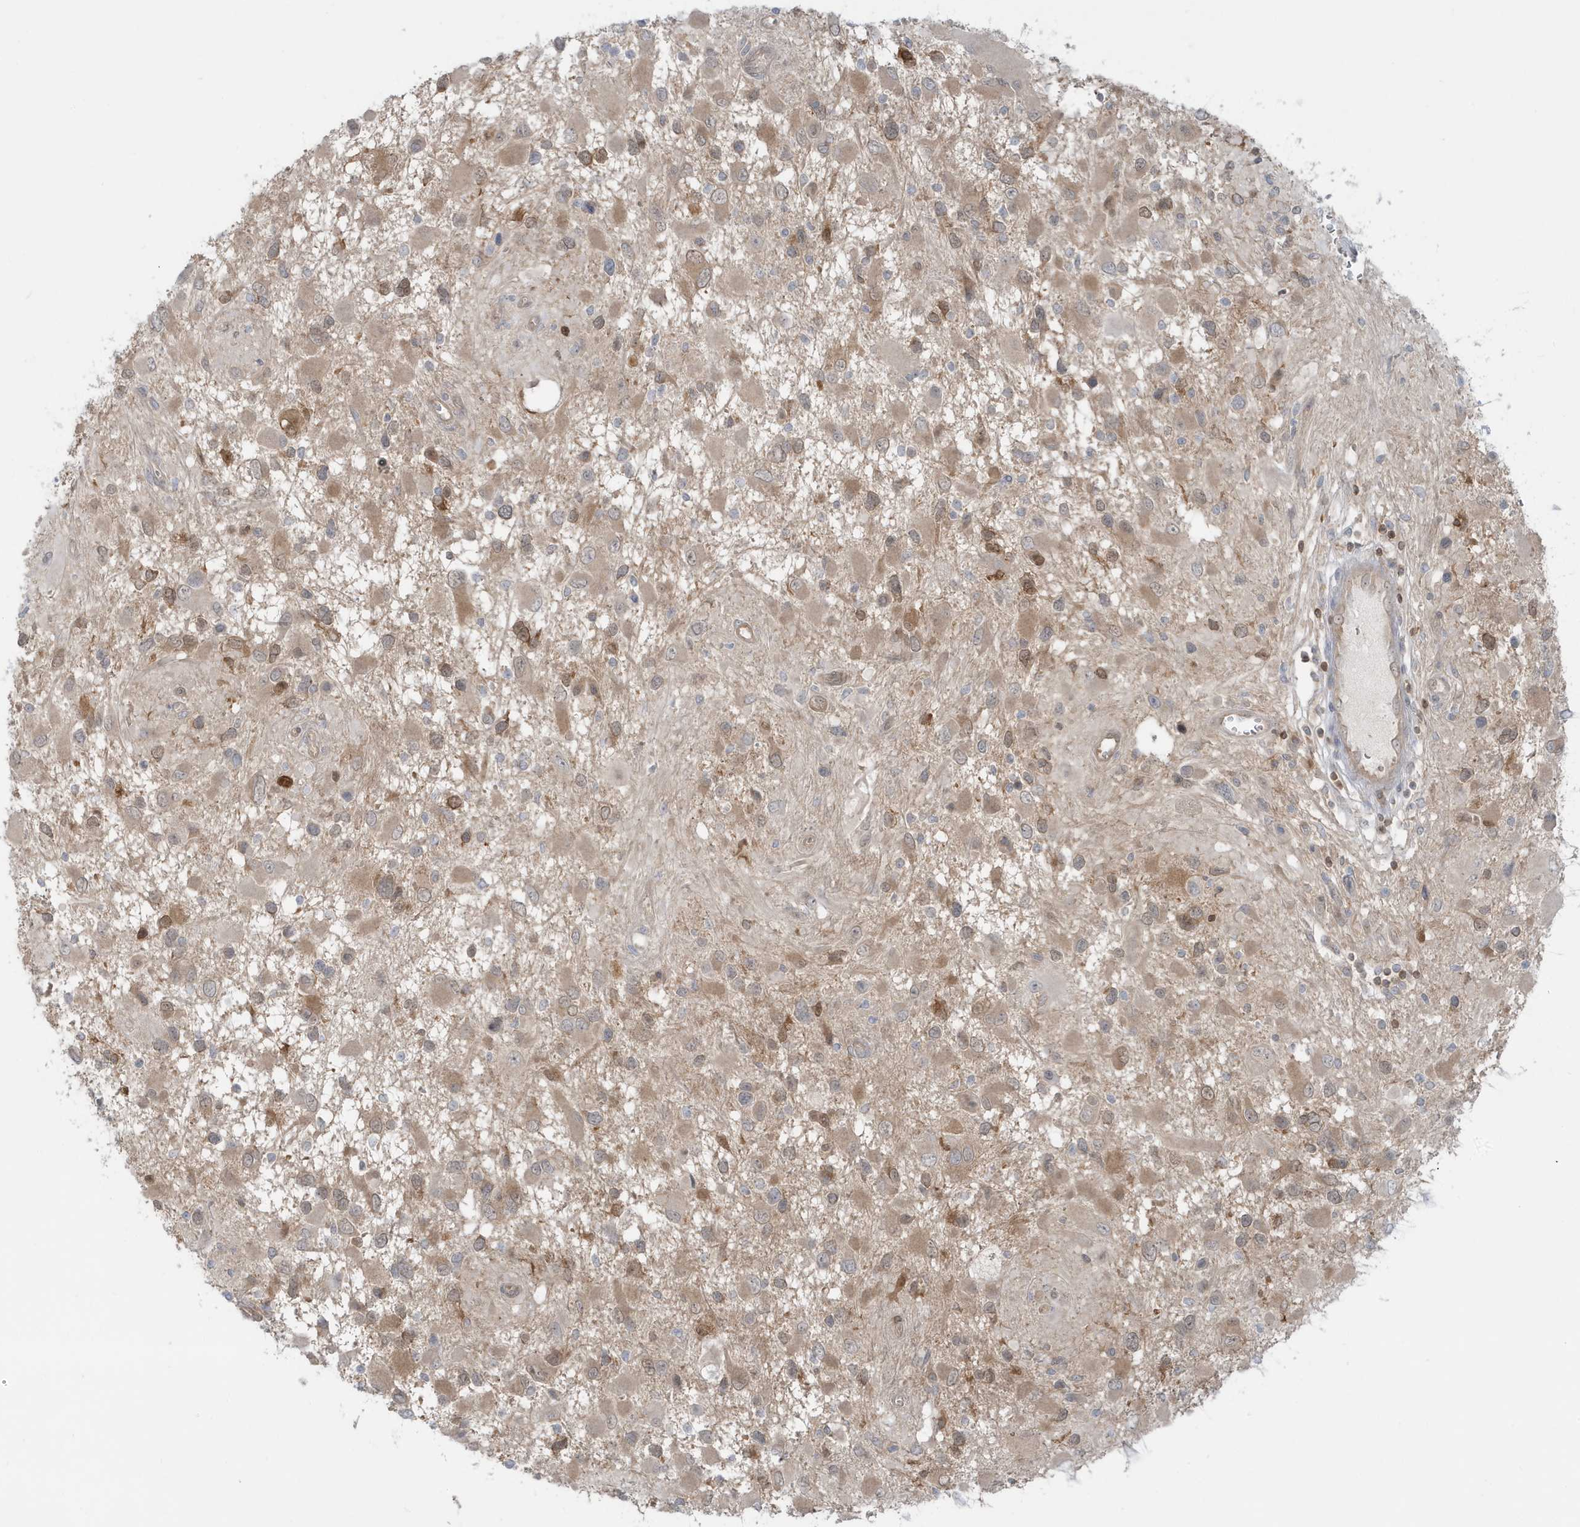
{"staining": {"intensity": "moderate", "quantity": "<25%", "location": "cytoplasmic/membranous"}, "tissue": "glioma", "cell_type": "Tumor cells", "image_type": "cancer", "snomed": [{"axis": "morphology", "description": "Glioma, malignant, High grade"}, {"axis": "topography", "description": "Brain"}], "caption": "The micrograph shows immunohistochemical staining of malignant glioma (high-grade). There is moderate cytoplasmic/membranous positivity is present in about <25% of tumor cells.", "gene": "OGA", "patient": {"sex": "male", "age": 53}}